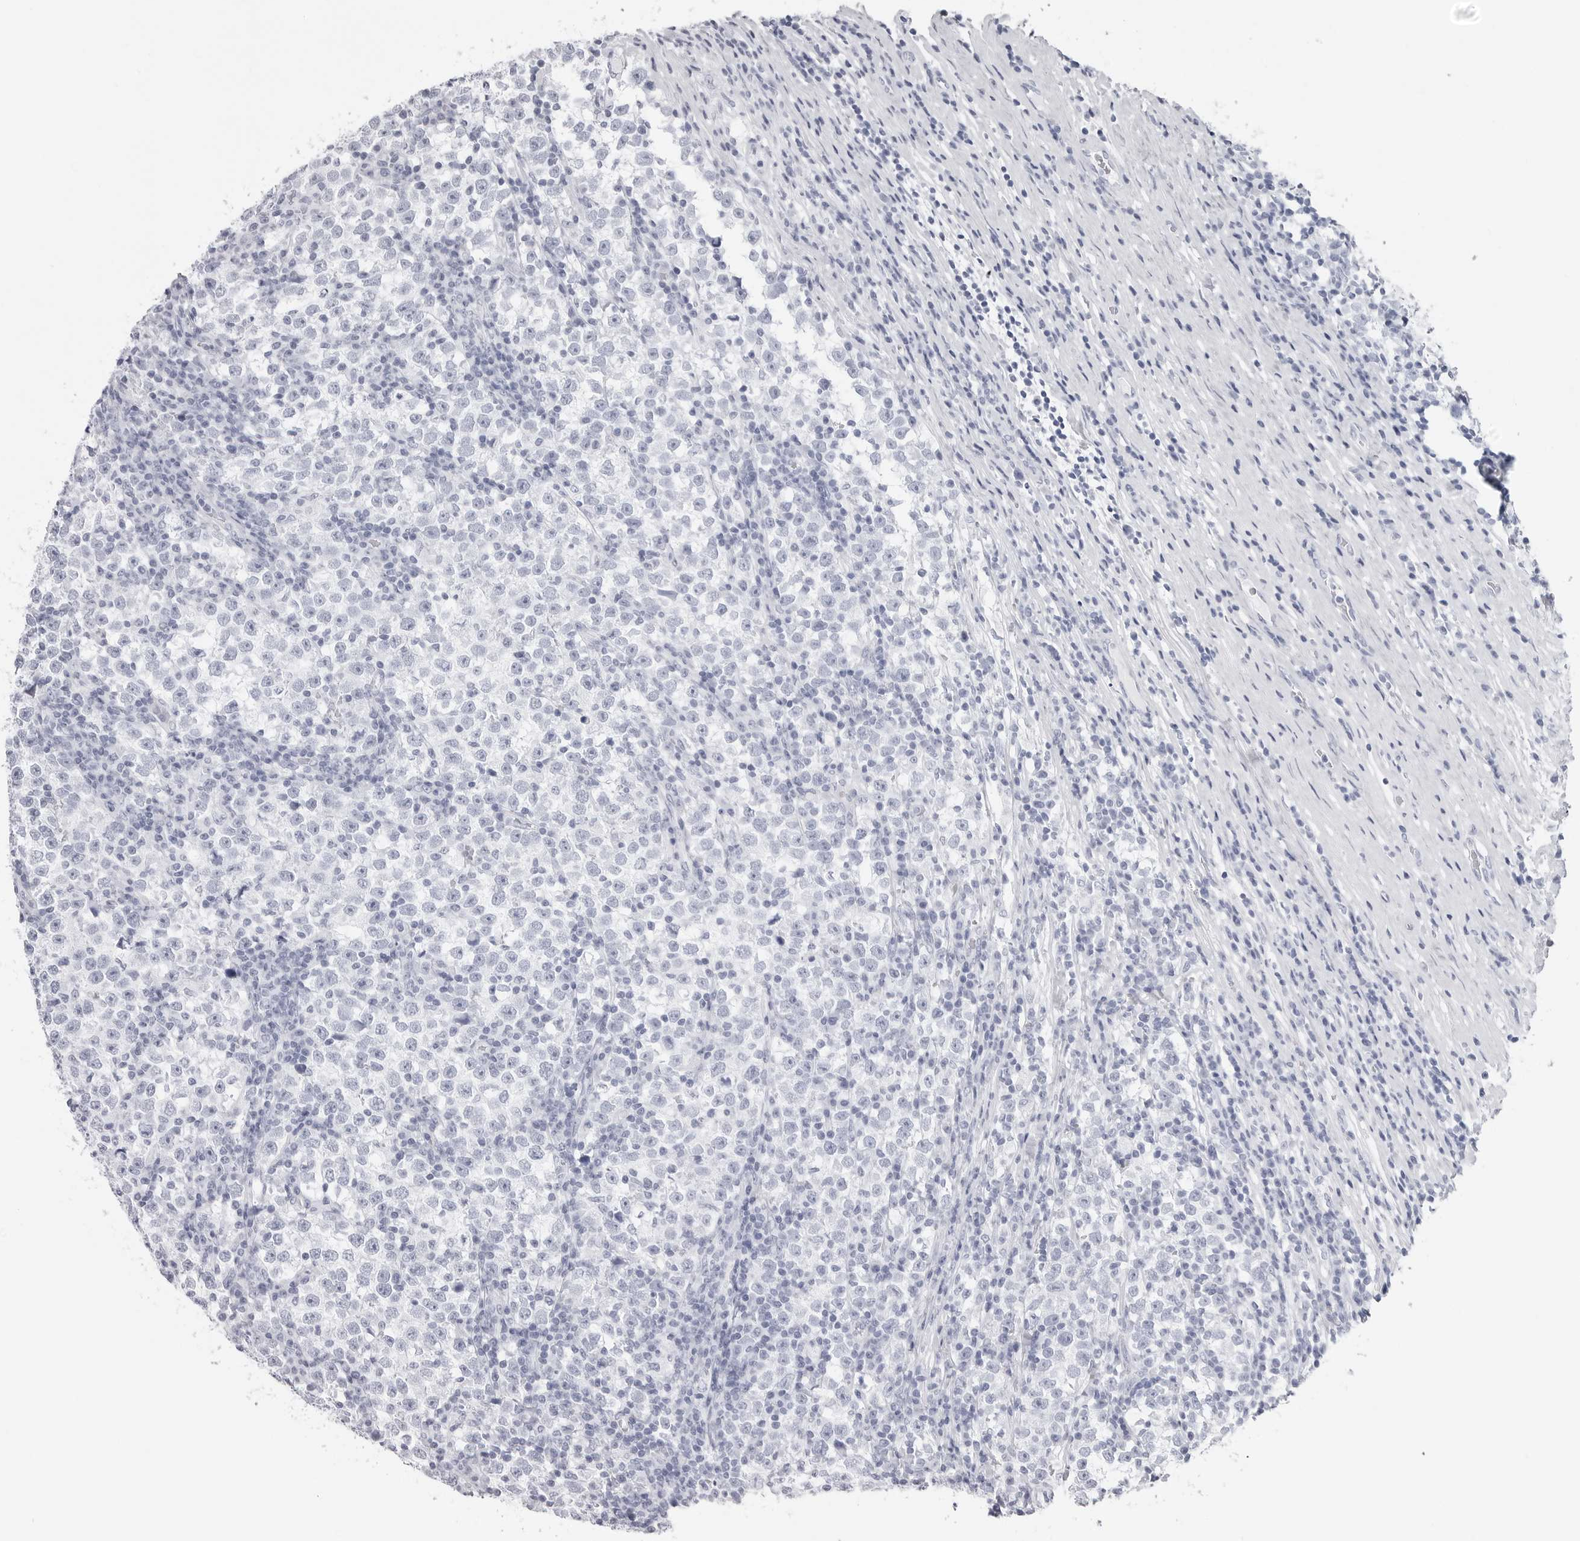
{"staining": {"intensity": "negative", "quantity": "none", "location": "none"}, "tissue": "testis cancer", "cell_type": "Tumor cells", "image_type": "cancer", "snomed": [{"axis": "morphology", "description": "Normal tissue, NOS"}, {"axis": "morphology", "description": "Seminoma, NOS"}, {"axis": "topography", "description": "Testis"}], "caption": "The immunohistochemistry (IHC) photomicrograph has no significant expression in tumor cells of testis cancer tissue. Brightfield microscopy of immunohistochemistry stained with DAB (brown) and hematoxylin (blue), captured at high magnification.", "gene": "CST2", "patient": {"sex": "male", "age": 43}}